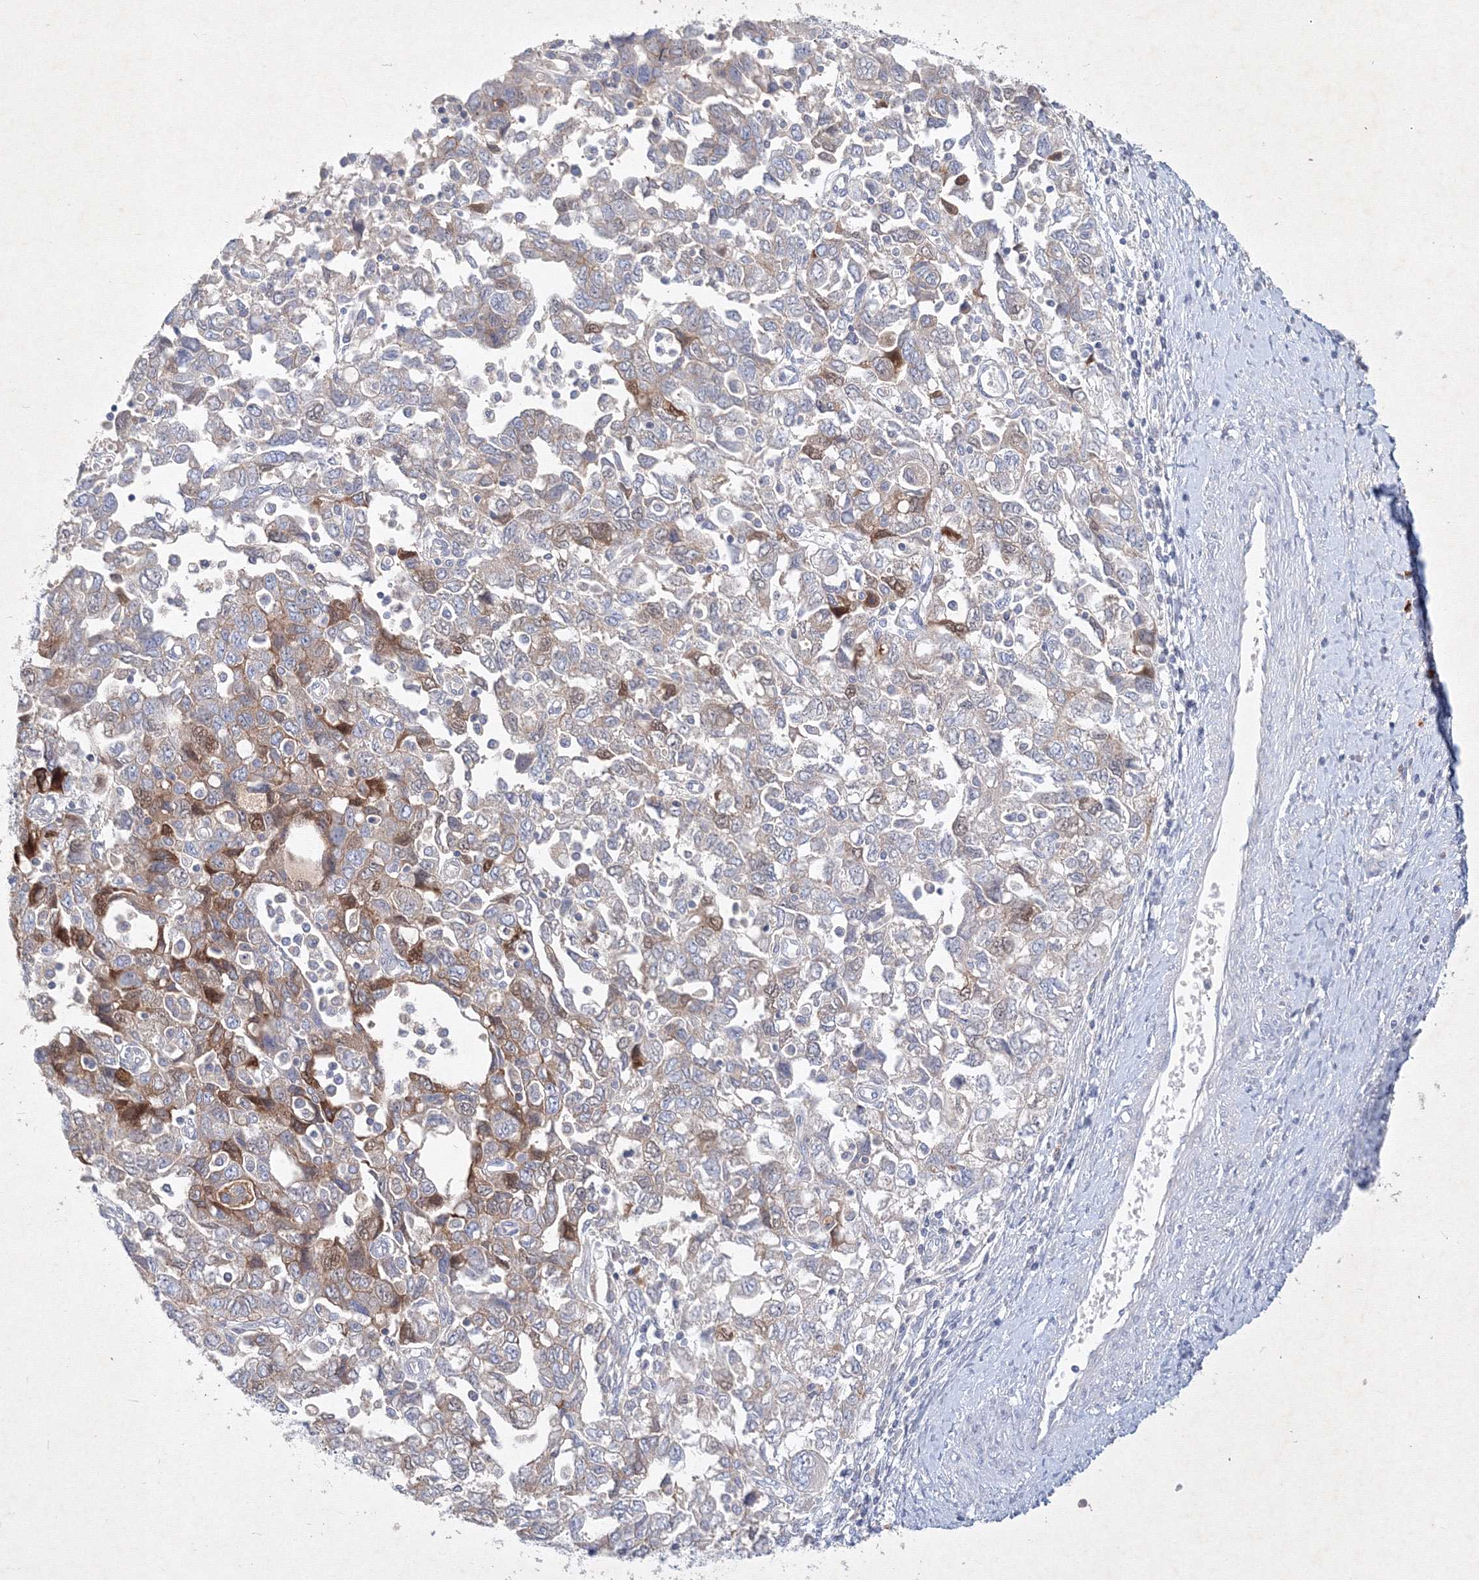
{"staining": {"intensity": "moderate", "quantity": "<25%", "location": "cytoplasmic/membranous"}, "tissue": "ovarian cancer", "cell_type": "Tumor cells", "image_type": "cancer", "snomed": [{"axis": "morphology", "description": "Carcinoma, NOS"}, {"axis": "morphology", "description": "Cystadenocarcinoma, serous, NOS"}, {"axis": "topography", "description": "Ovary"}], "caption": "Protein expression analysis of human ovarian cancer (serous cystadenocarcinoma) reveals moderate cytoplasmic/membranous staining in approximately <25% of tumor cells.", "gene": "CXXC4", "patient": {"sex": "female", "age": 69}}